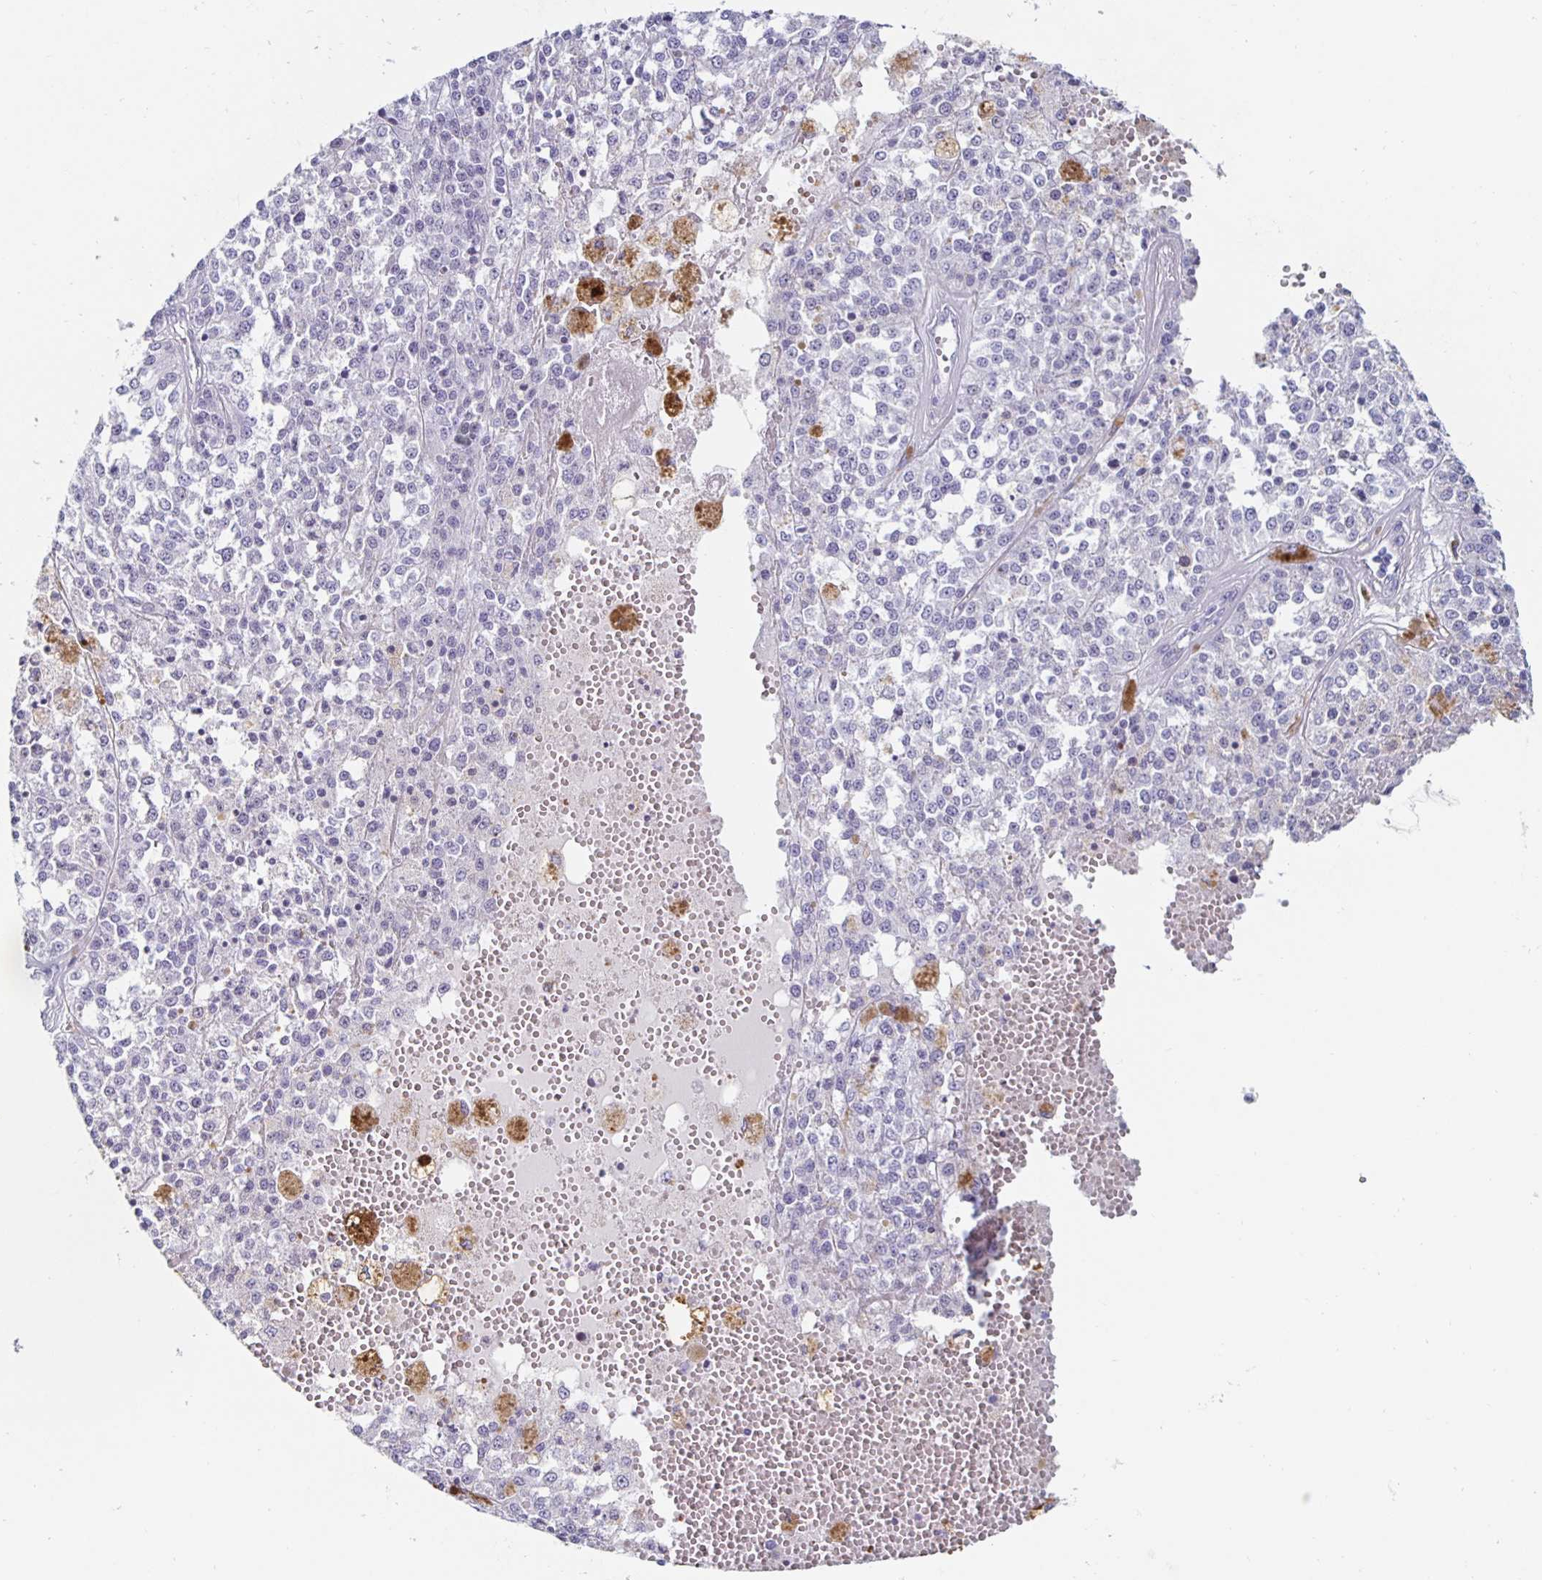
{"staining": {"intensity": "negative", "quantity": "none", "location": "none"}, "tissue": "melanoma", "cell_type": "Tumor cells", "image_type": "cancer", "snomed": [{"axis": "morphology", "description": "Malignant melanoma, Metastatic site"}, {"axis": "topography", "description": "Lymph node"}], "caption": "This is a image of immunohistochemistry staining of malignant melanoma (metastatic site), which shows no staining in tumor cells.", "gene": "KCNQ2", "patient": {"sex": "female", "age": 64}}